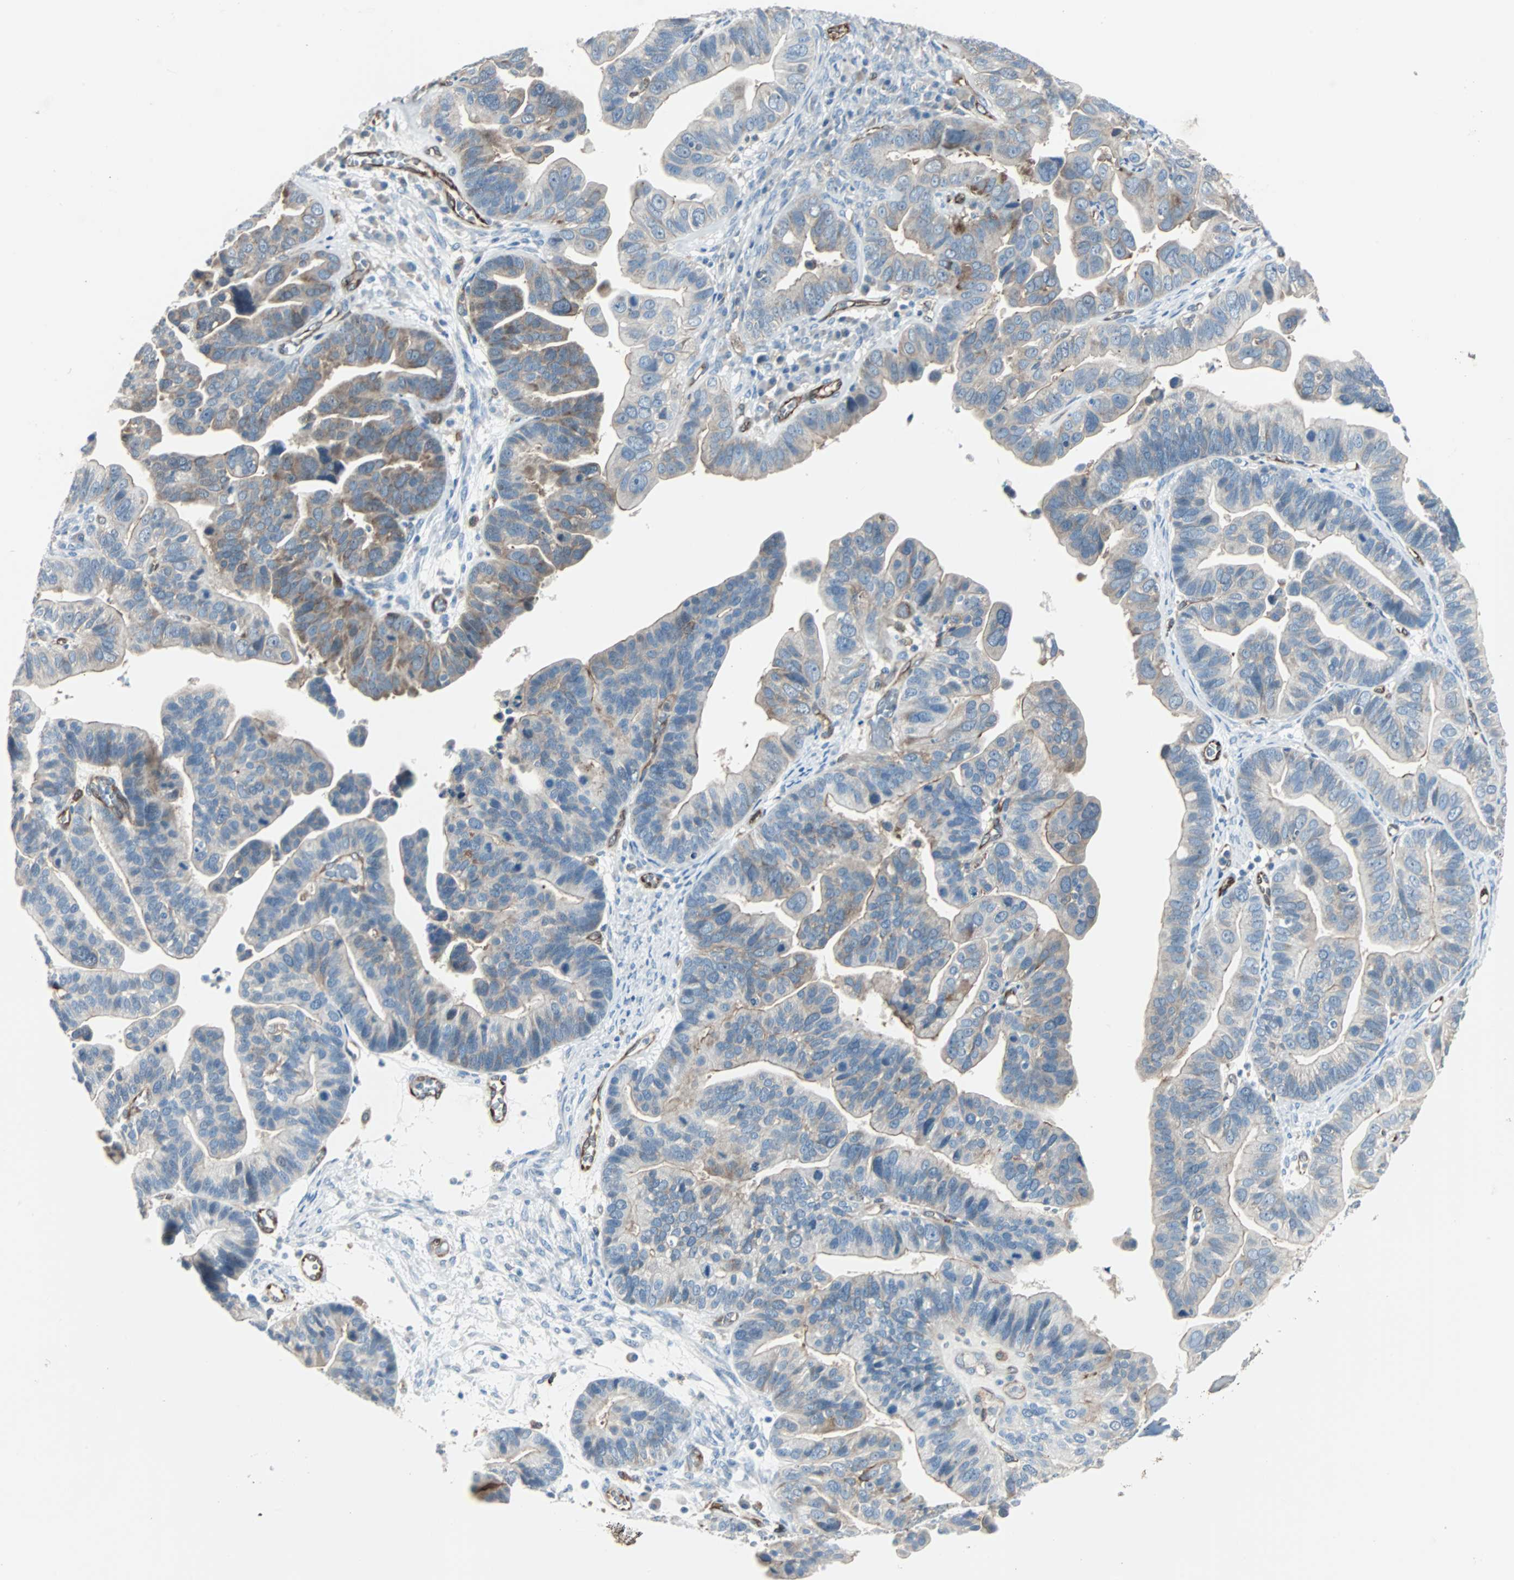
{"staining": {"intensity": "moderate", "quantity": "25%-75%", "location": "cytoplasmic/membranous"}, "tissue": "ovarian cancer", "cell_type": "Tumor cells", "image_type": "cancer", "snomed": [{"axis": "morphology", "description": "Cystadenocarcinoma, serous, NOS"}, {"axis": "topography", "description": "Ovary"}], "caption": "Human ovarian cancer stained for a protein (brown) demonstrates moderate cytoplasmic/membranous positive staining in about 25%-75% of tumor cells.", "gene": "SWAP70", "patient": {"sex": "female", "age": 56}}